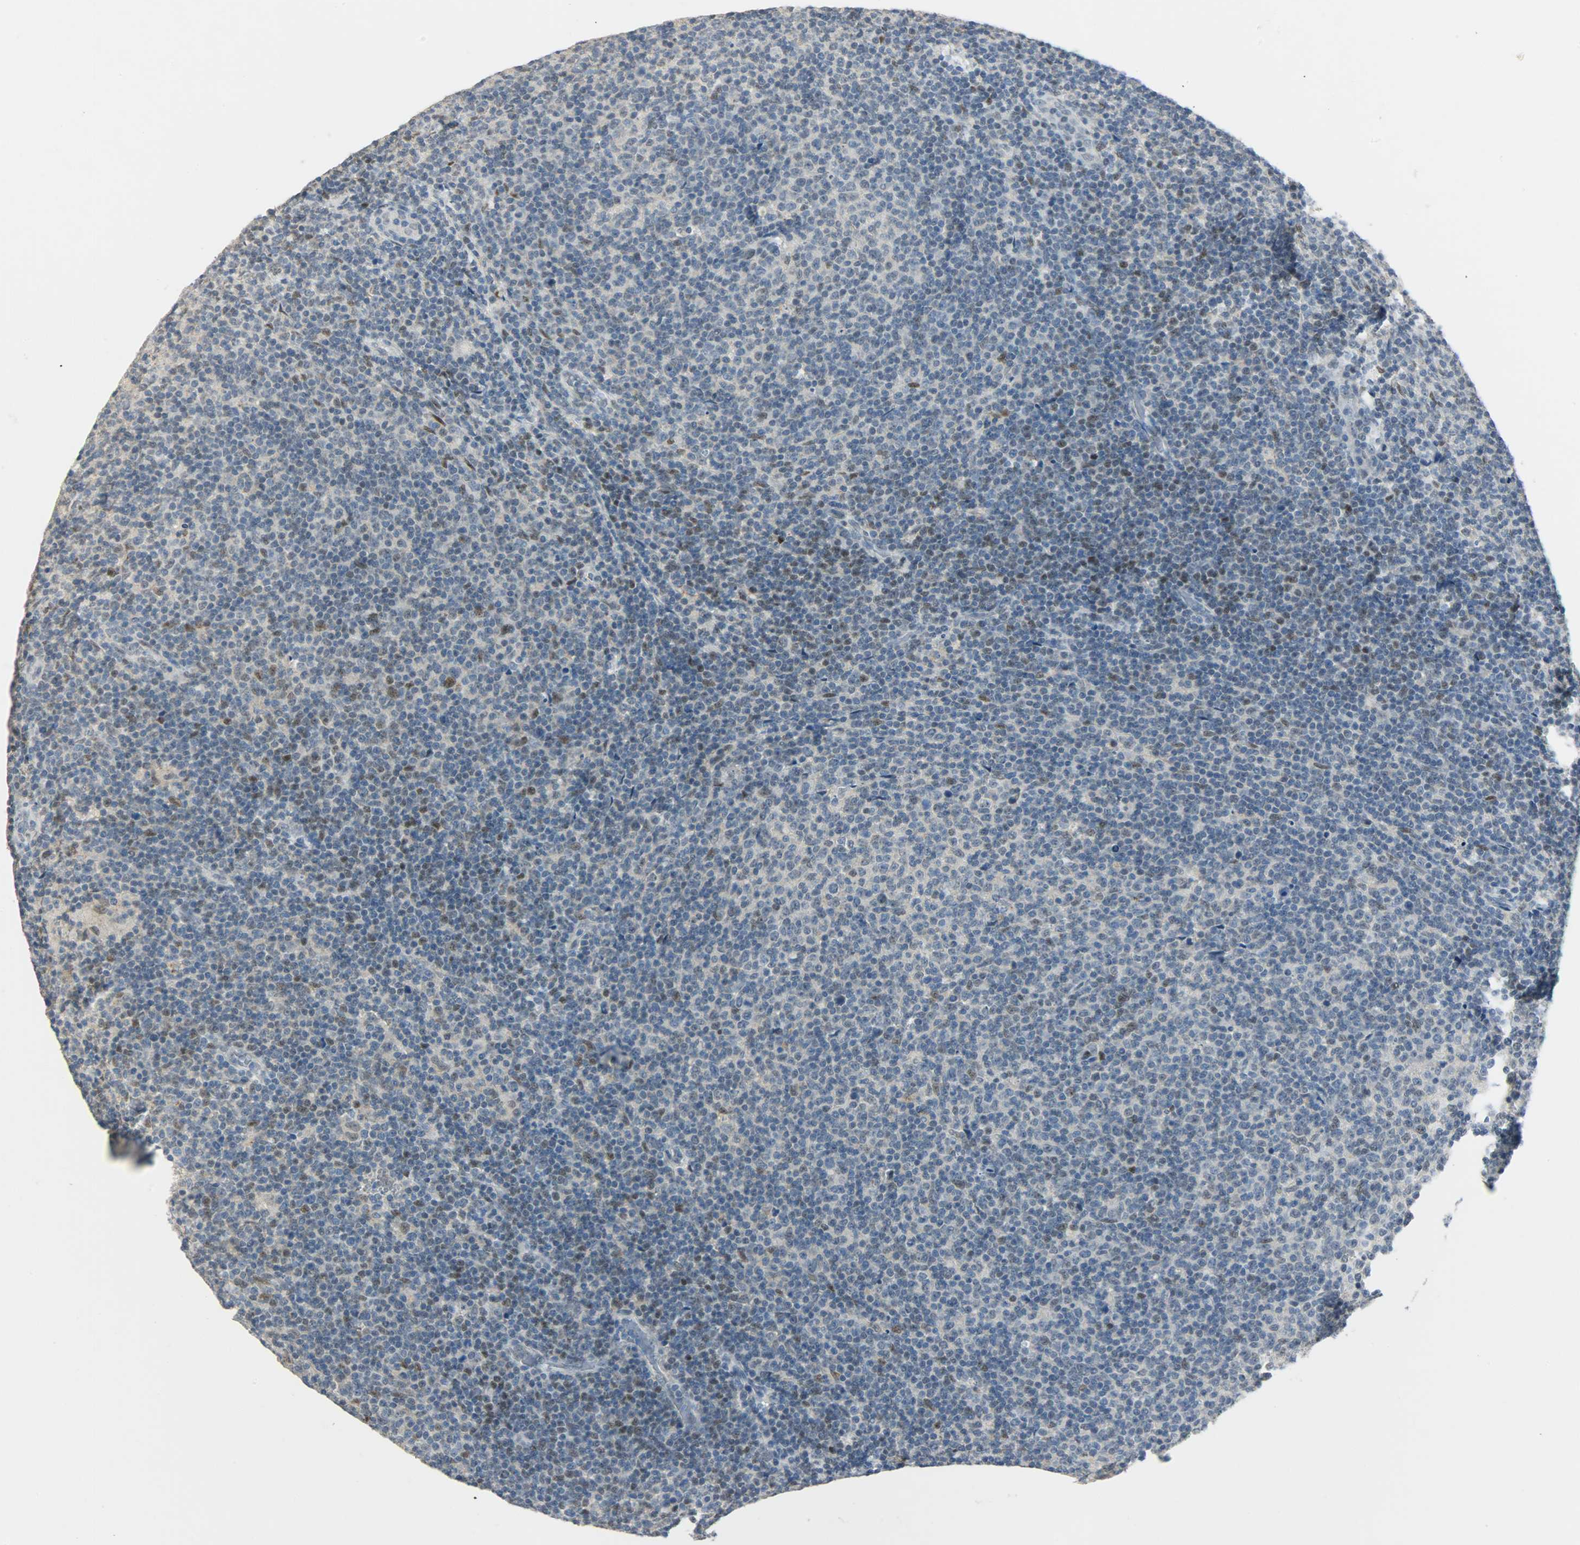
{"staining": {"intensity": "moderate", "quantity": "25%-75%", "location": "nuclear"}, "tissue": "lymphoma", "cell_type": "Tumor cells", "image_type": "cancer", "snomed": [{"axis": "morphology", "description": "Malignant lymphoma, non-Hodgkin's type, Low grade"}, {"axis": "topography", "description": "Lymph node"}], "caption": "Human lymphoma stained for a protein (brown) shows moderate nuclear positive expression in about 25%-75% of tumor cells.", "gene": "PPARG", "patient": {"sex": "male", "age": 70}}